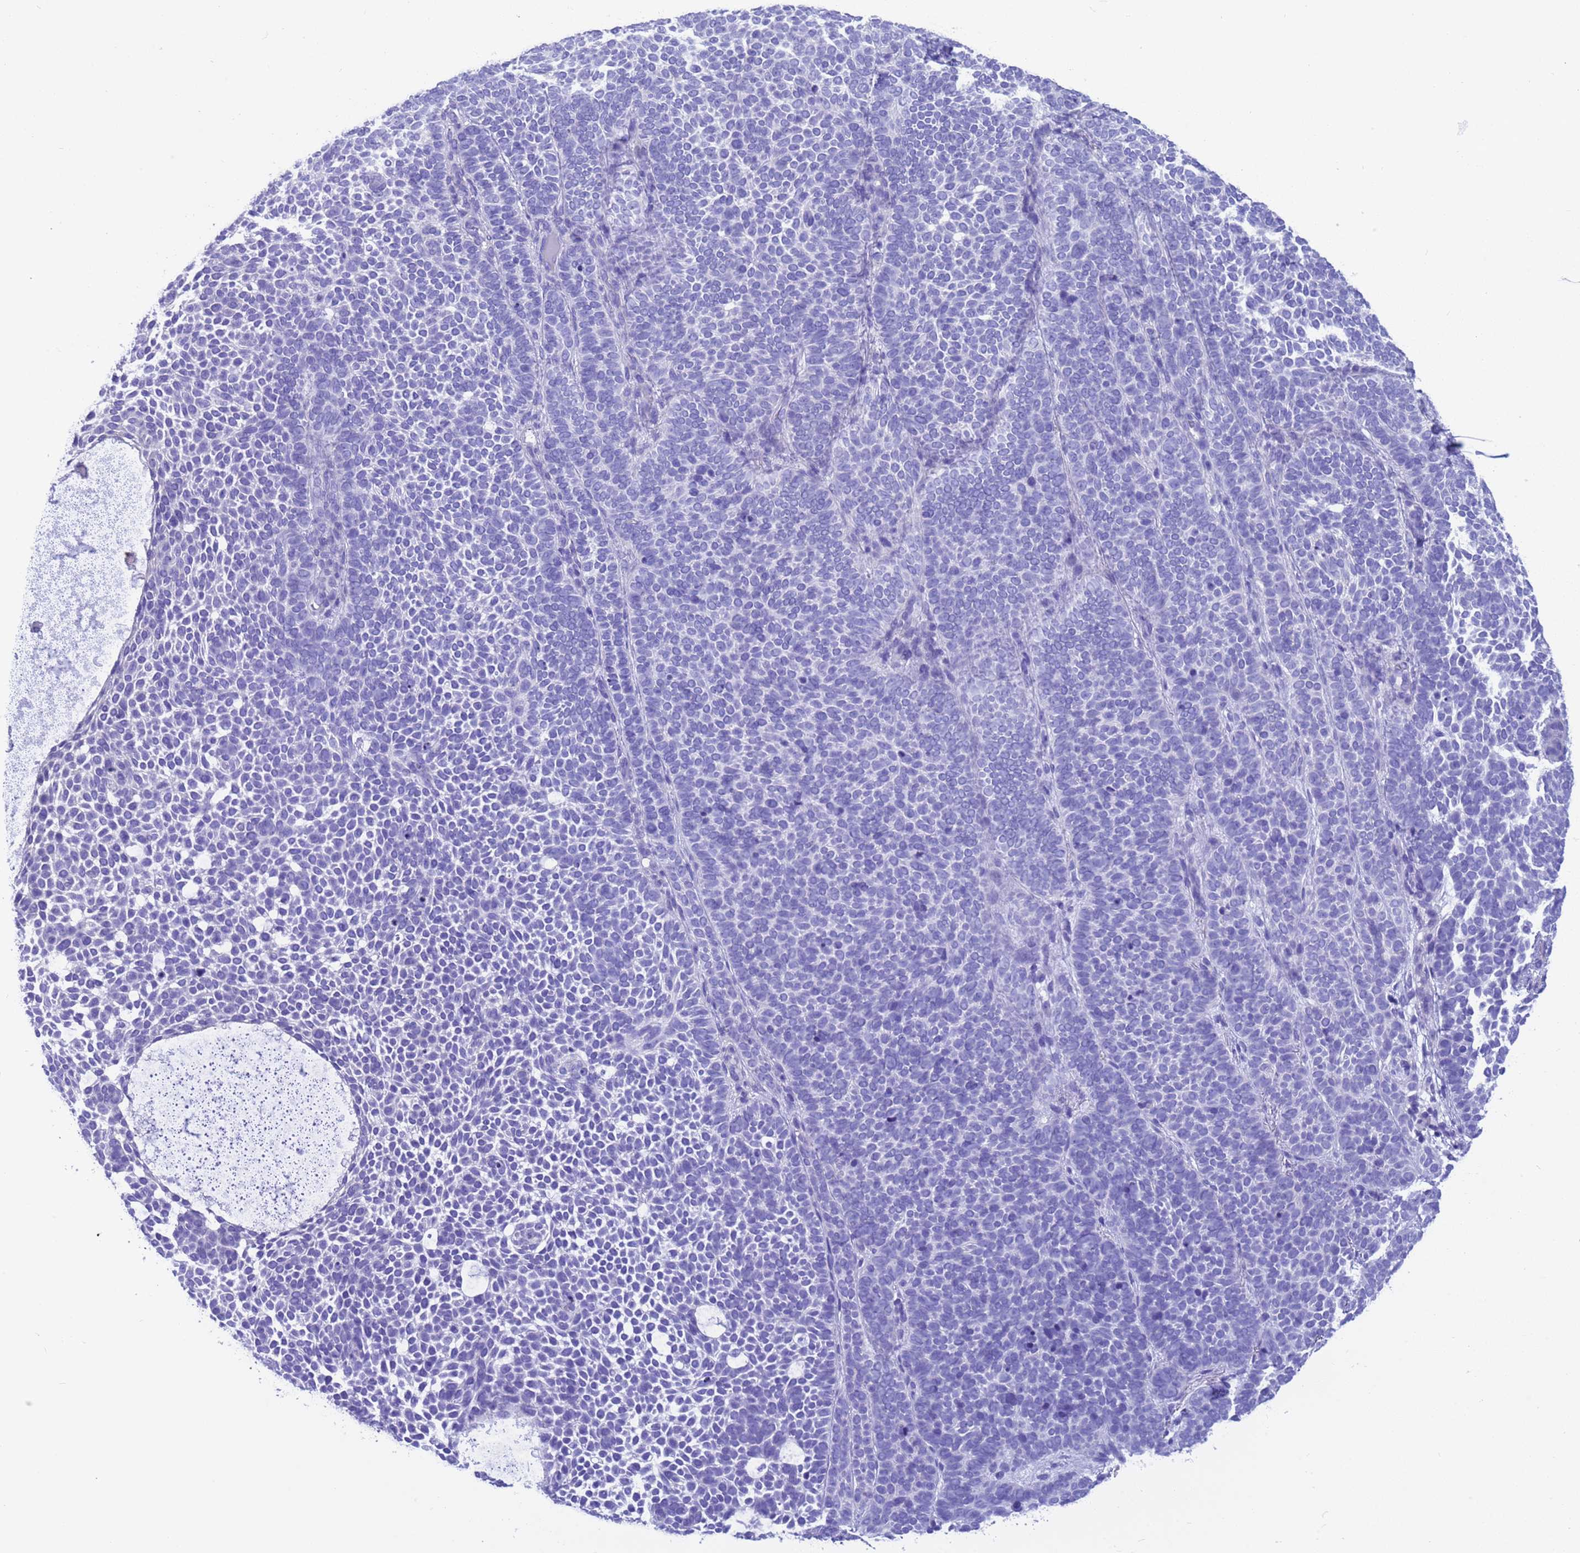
{"staining": {"intensity": "negative", "quantity": "none", "location": "none"}, "tissue": "skin cancer", "cell_type": "Tumor cells", "image_type": "cancer", "snomed": [{"axis": "morphology", "description": "Basal cell carcinoma"}, {"axis": "topography", "description": "Skin"}], "caption": "IHC image of human skin cancer stained for a protein (brown), which demonstrates no positivity in tumor cells.", "gene": "USP38", "patient": {"sex": "female", "age": 77}}